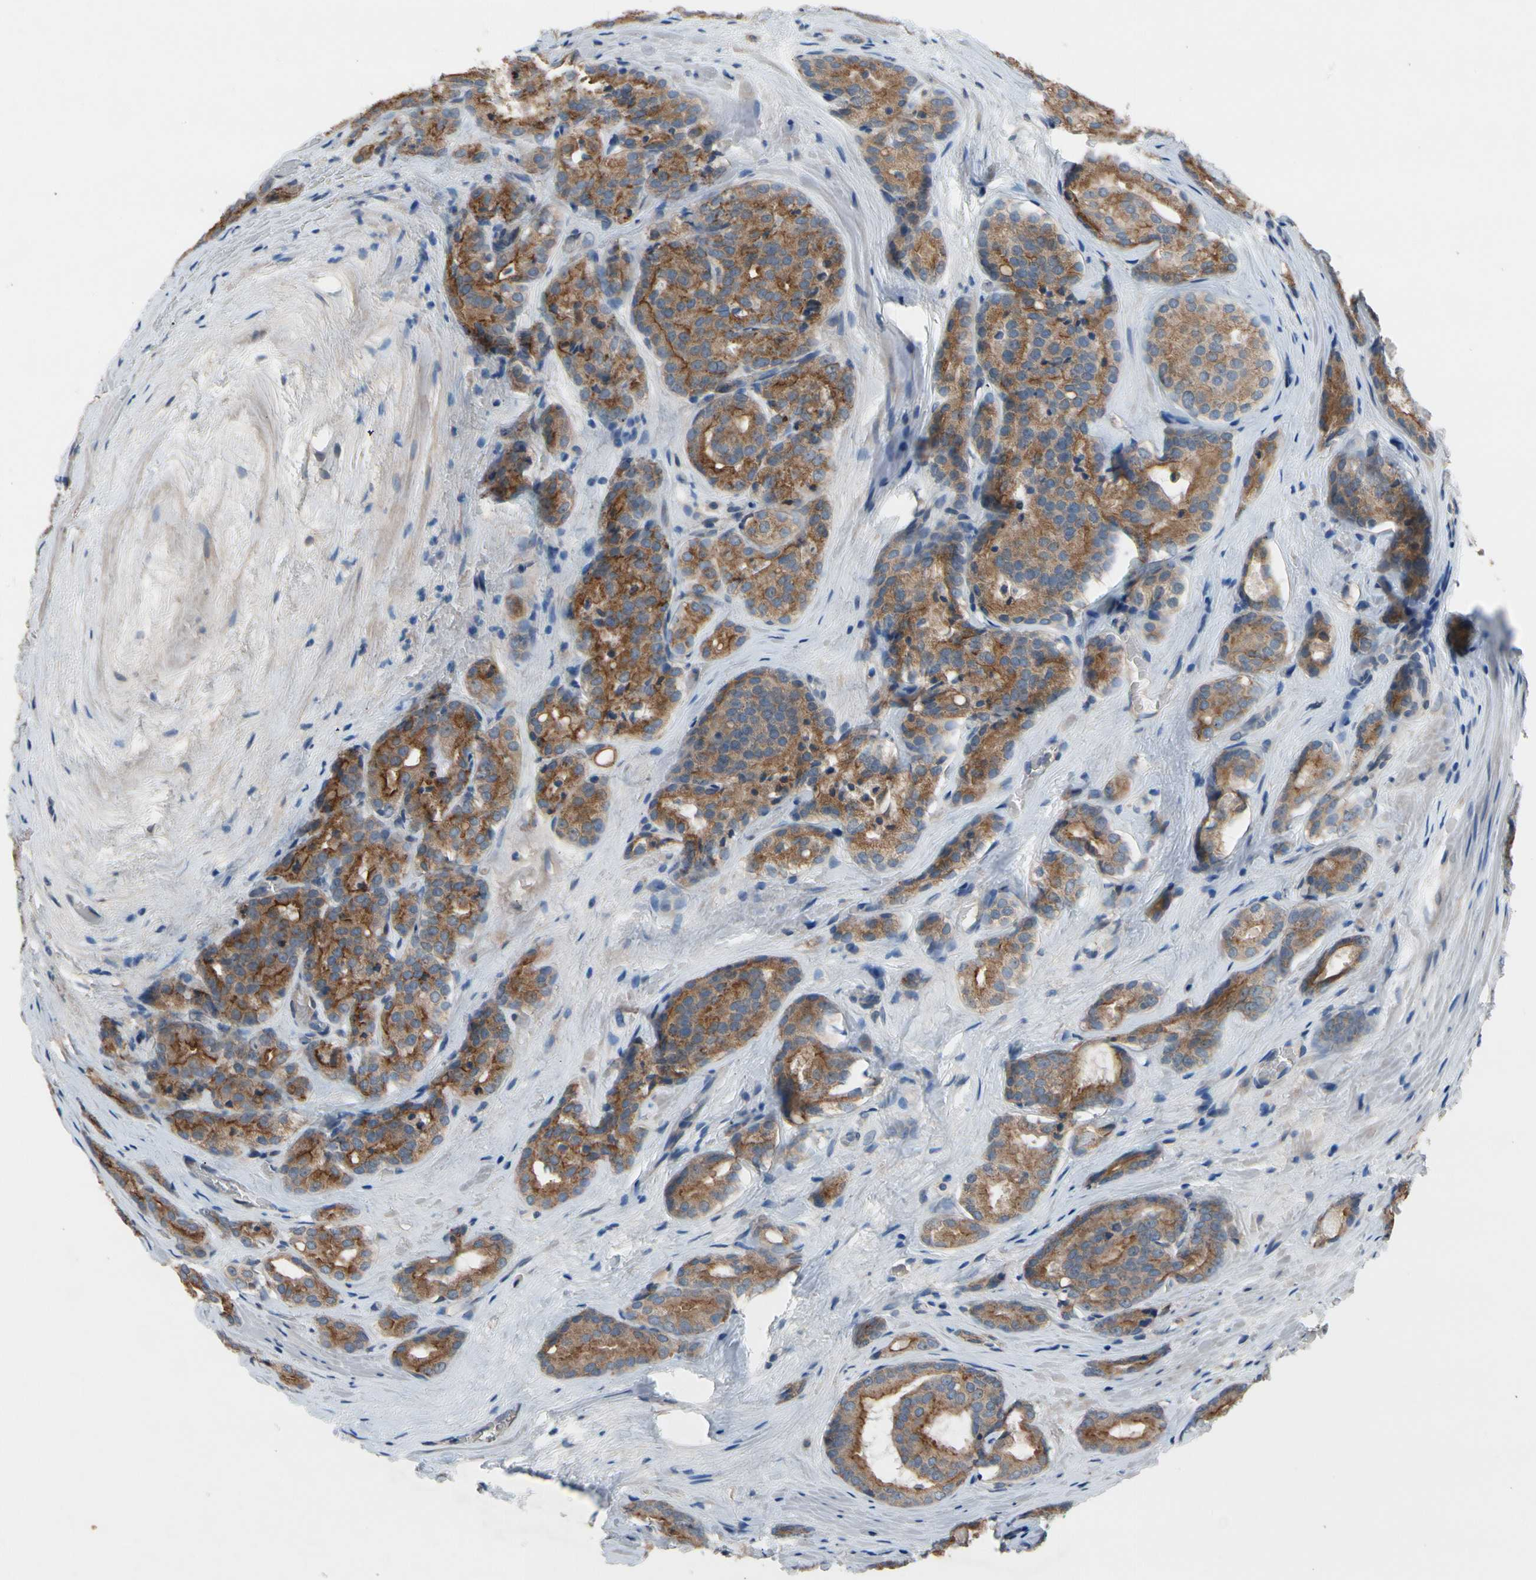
{"staining": {"intensity": "moderate", "quantity": ">75%", "location": "cytoplasmic/membranous"}, "tissue": "prostate cancer", "cell_type": "Tumor cells", "image_type": "cancer", "snomed": [{"axis": "morphology", "description": "Adenocarcinoma, High grade"}, {"axis": "topography", "description": "Prostate"}], "caption": "This image reveals prostate cancer (high-grade adenocarcinoma) stained with IHC to label a protein in brown. The cytoplasmic/membranous of tumor cells show moderate positivity for the protein. Nuclei are counter-stained blue.", "gene": "PRXL2A", "patient": {"sex": "male", "age": 64}}